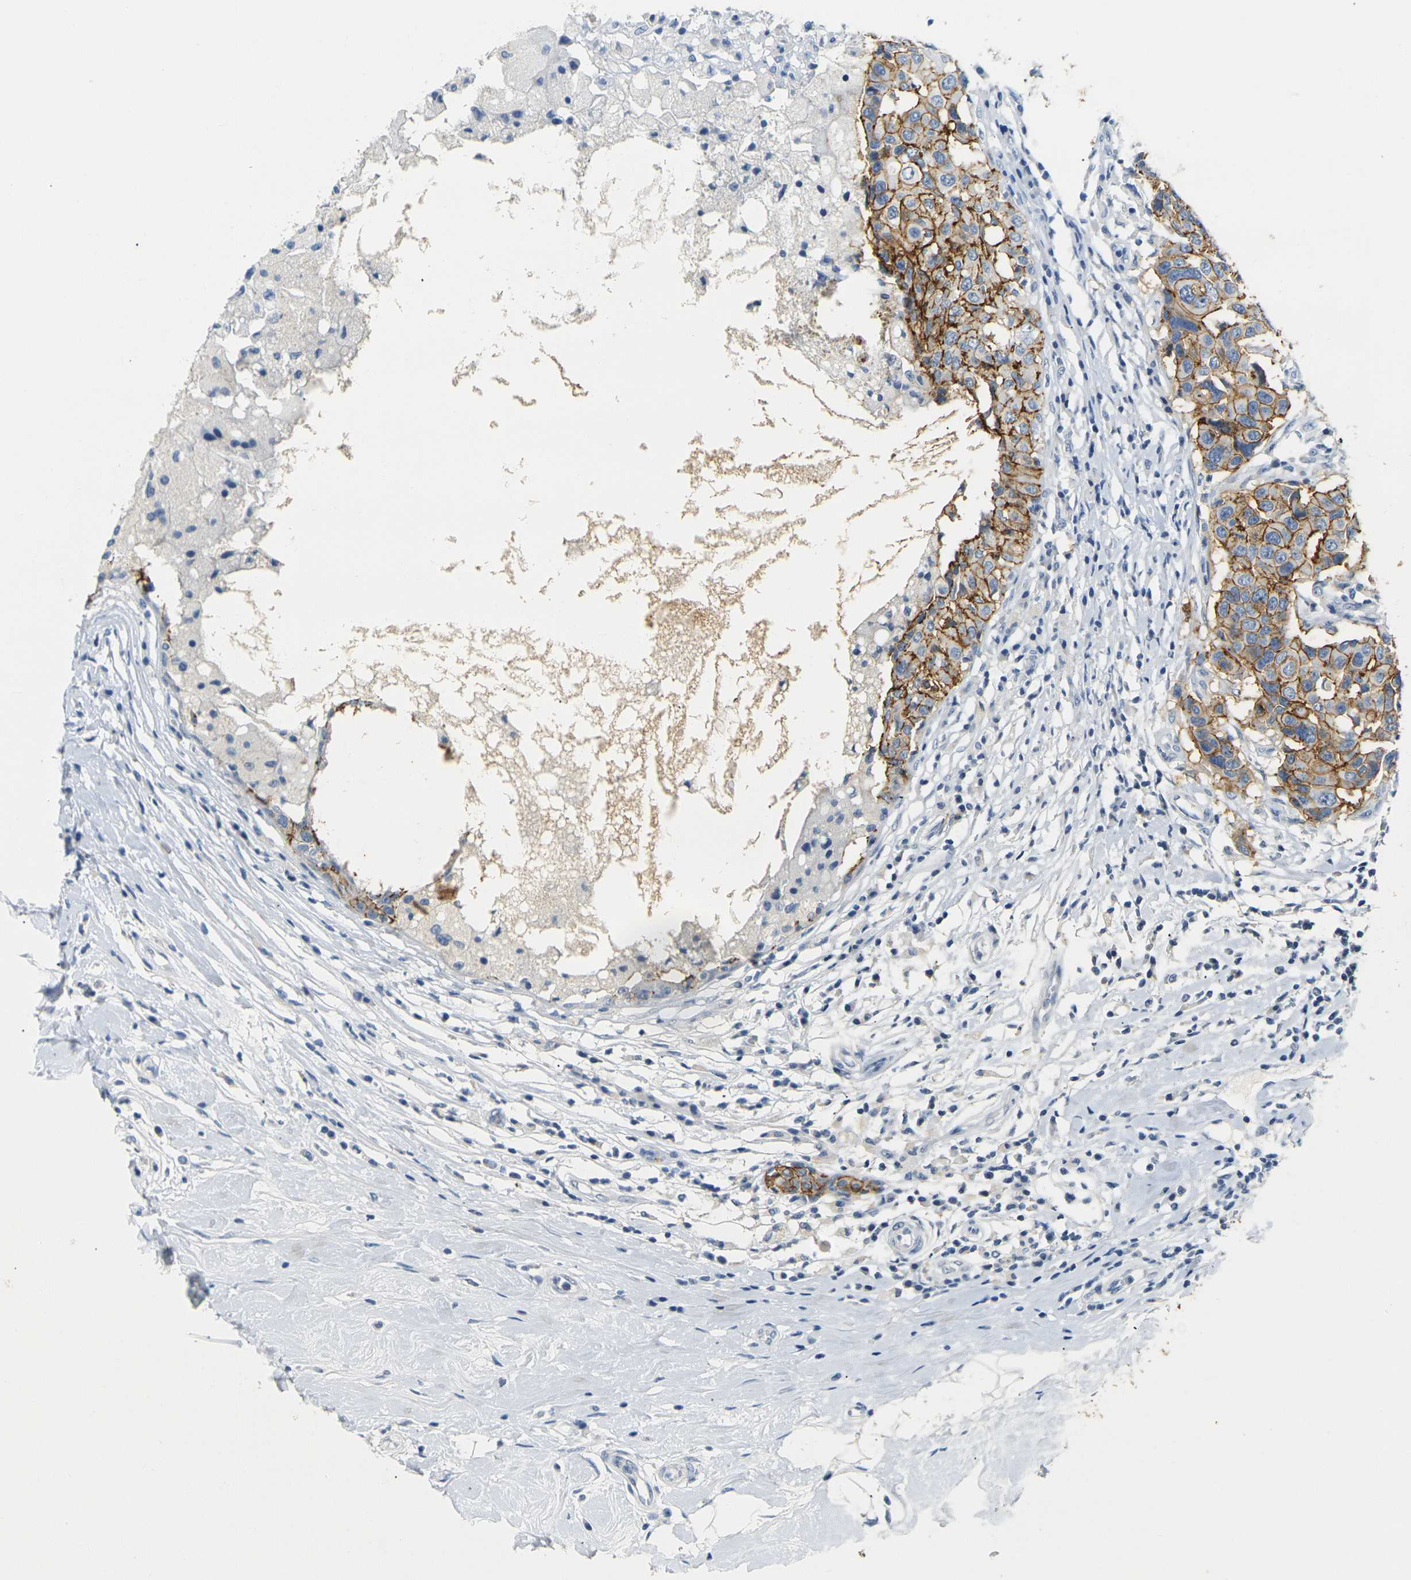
{"staining": {"intensity": "strong", "quantity": ">75%", "location": "cytoplasmic/membranous"}, "tissue": "breast cancer", "cell_type": "Tumor cells", "image_type": "cancer", "snomed": [{"axis": "morphology", "description": "Duct carcinoma"}, {"axis": "topography", "description": "Breast"}], "caption": "About >75% of tumor cells in breast cancer (invasive ductal carcinoma) reveal strong cytoplasmic/membranous protein staining as visualized by brown immunohistochemical staining.", "gene": "CLDN7", "patient": {"sex": "female", "age": 27}}